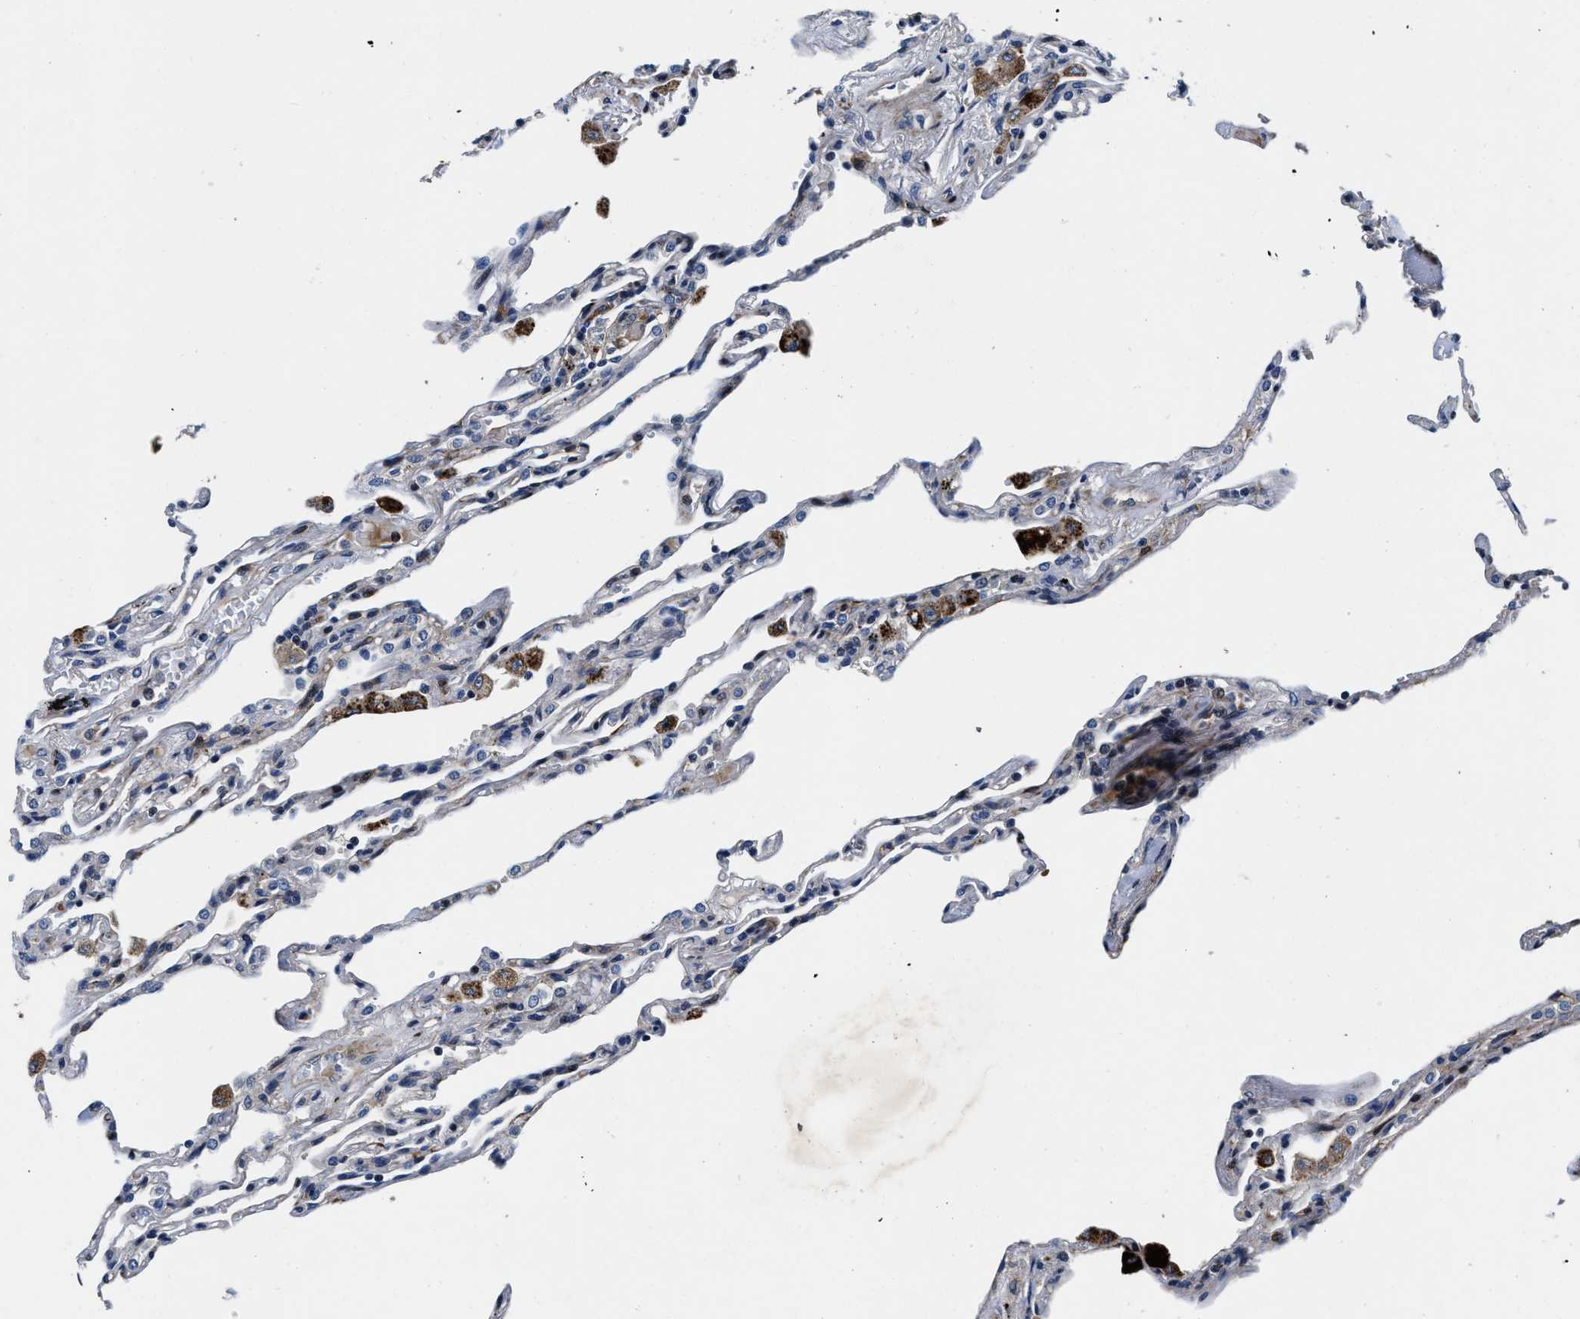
{"staining": {"intensity": "weak", "quantity": "<25%", "location": "cytoplasmic/membranous"}, "tissue": "lung", "cell_type": "Alveolar cells", "image_type": "normal", "snomed": [{"axis": "morphology", "description": "Normal tissue, NOS"}, {"axis": "topography", "description": "Lung"}], "caption": "DAB immunohistochemical staining of benign human lung reveals no significant staining in alveolar cells. (DAB (3,3'-diaminobenzidine) immunohistochemistry (IHC) with hematoxylin counter stain).", "gene": "C2orf66", "patient": {"sex": "male", "age": 59}}